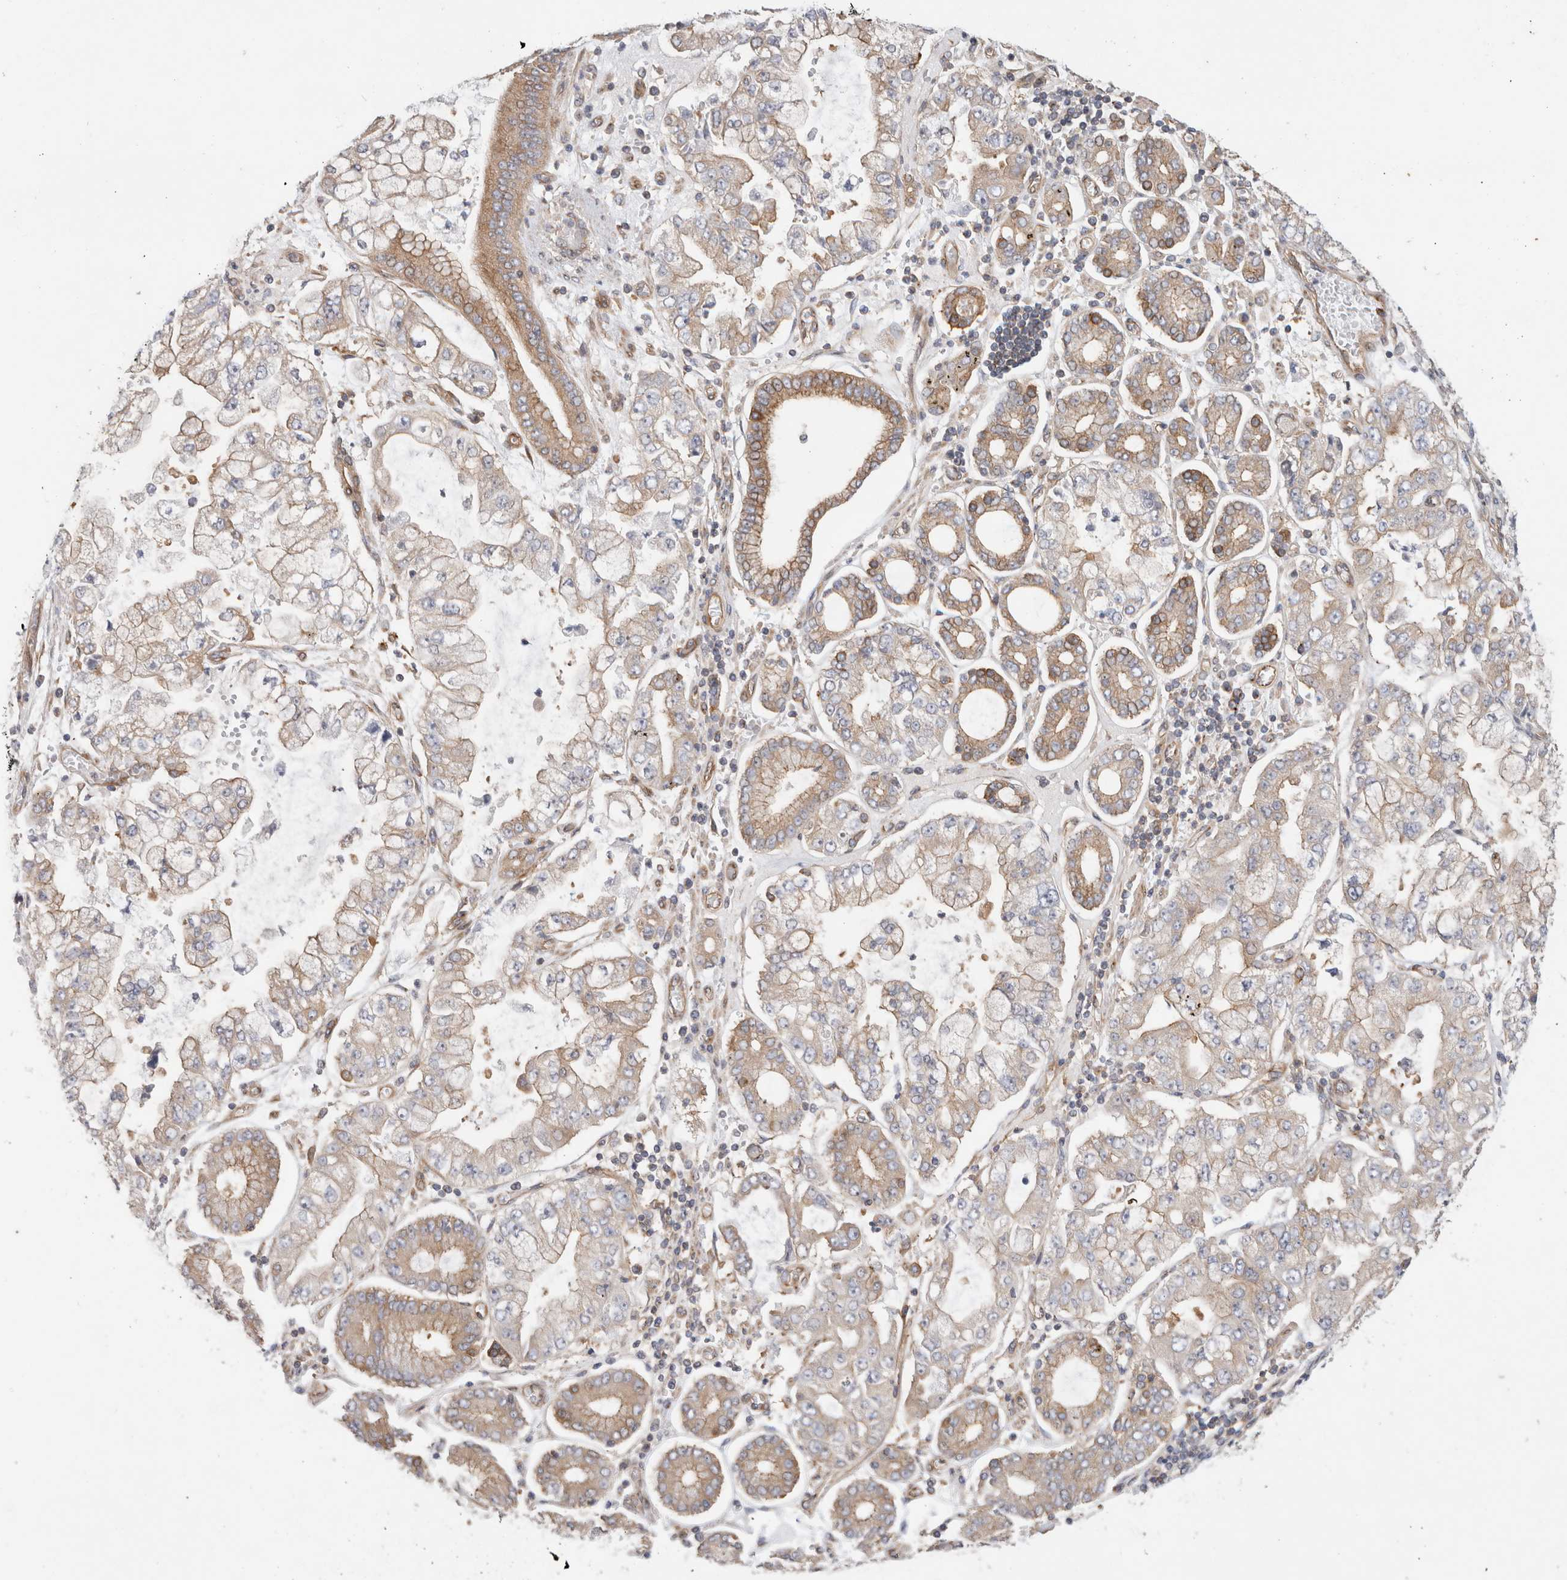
{"staining": {"intensity": "weak", "quantity": "25%-75%", "location": "cytoplasmic/membranous"}, "tissue": "stomach cancer", "cell_type": "Tumor cells", "image_type": "cancer", "snomed": [{"axis": "morphology", "description": "Adenocarcinoma, NOS"}, {"axis": "topography", "description": "Stomach"}], "caption": "Immunohistochemical staining of human stomach adenocarcinoma displays low levels of weak cytoplasmic/membranous protein staining in approximately 25%-75% of tumor cells.", "gene": "GPR150", "patient": {"sex": "male", "age": 76}}